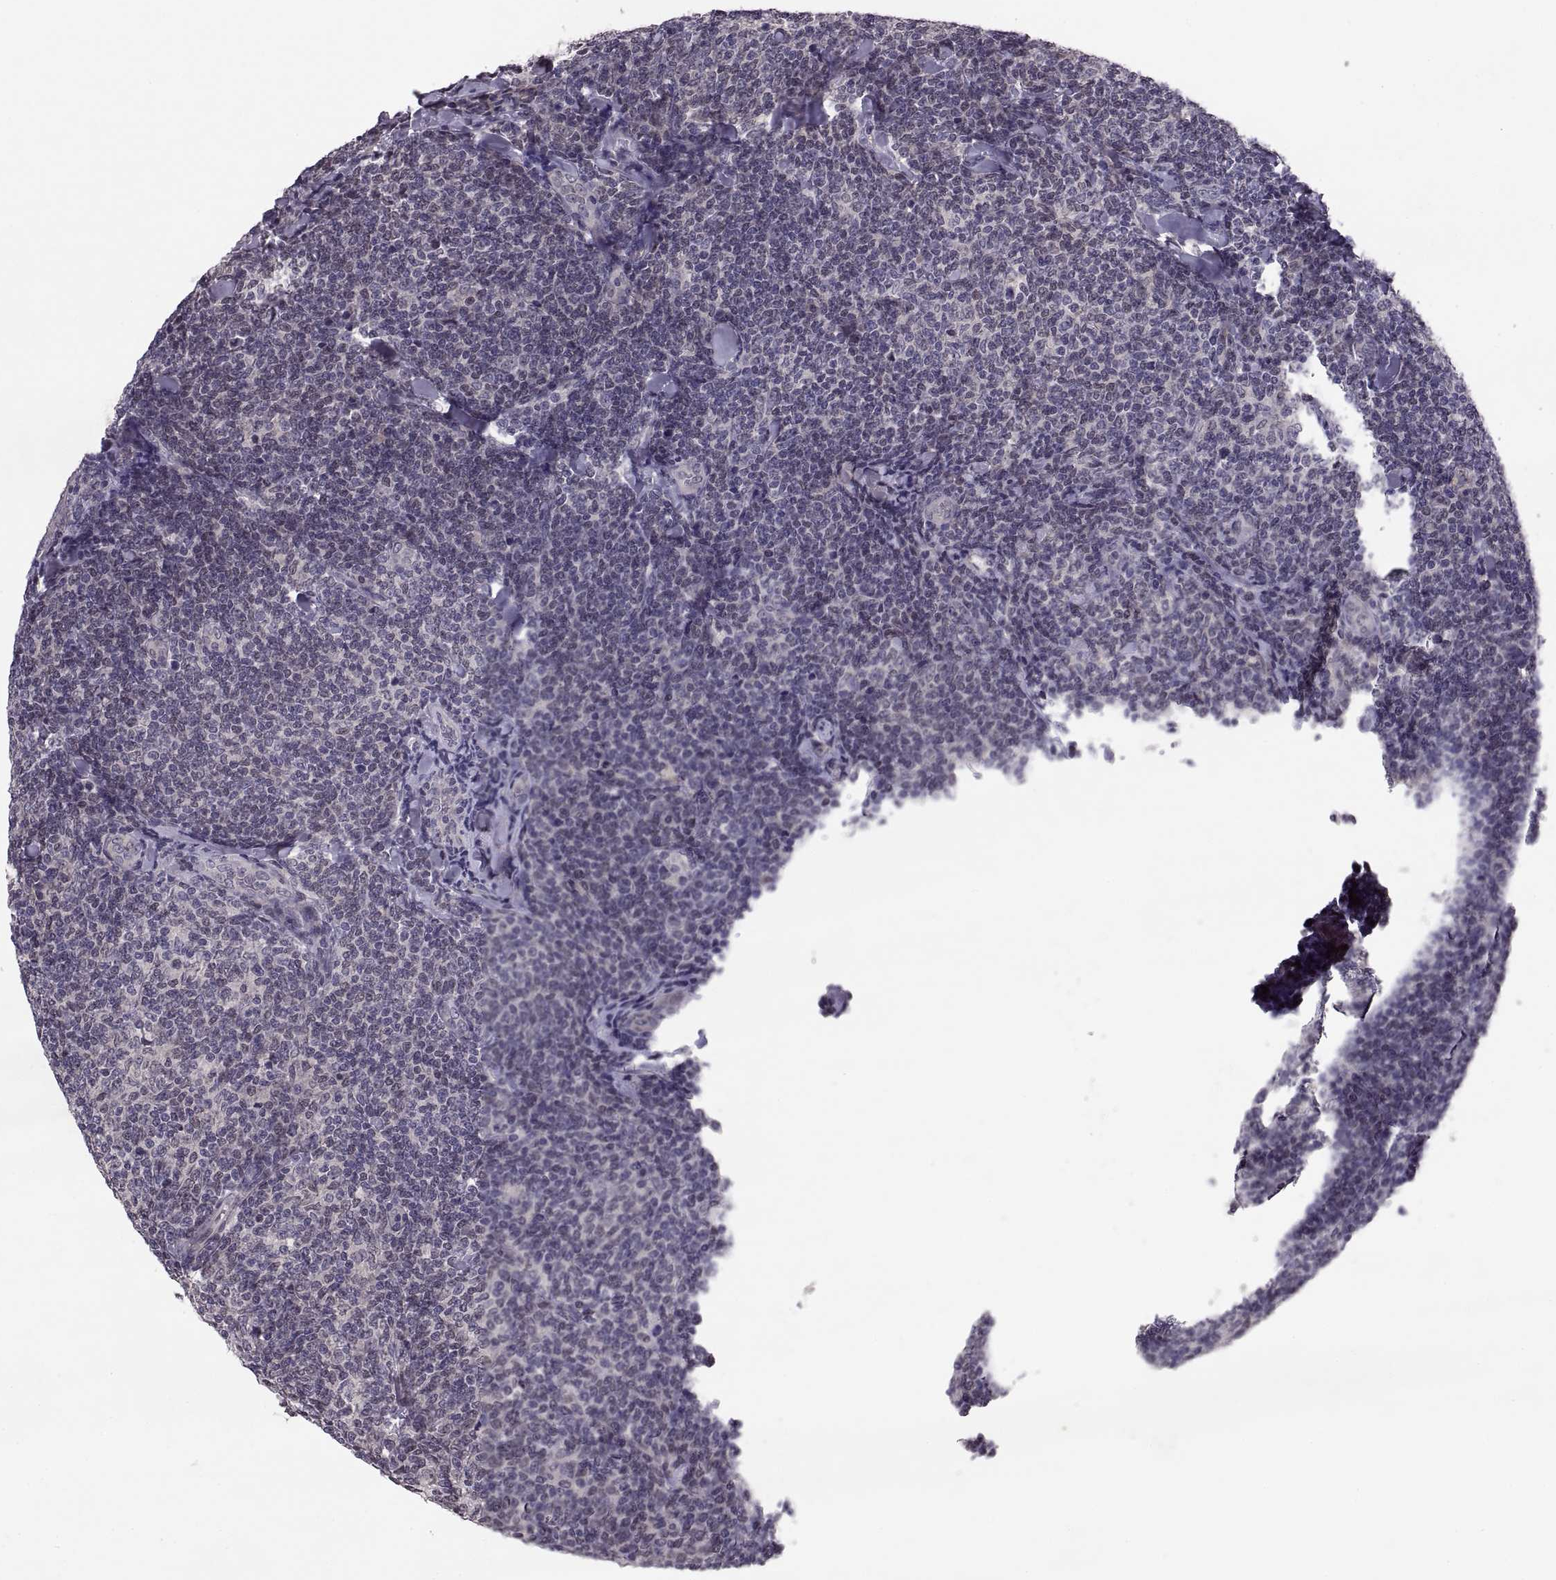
{"staining": {"intensity": "negative", "quantity": "none", "location": "none"}, "tissue": "lymphoma", "cell_type": "Tumor cells", "image_type": "cancer", "snomed": [{"axis": "morphology", "description": "Malignant lymphoma, non-Hodgkin's type, Low grade"}, {"axis": "topography", "description": "Lymph node"}], "caption": "There is no significant expression in tumor cells of lymphoma. The staining is performed using DAB (3,3'-diaminobenzidine) brown chromogen with nuclei counter-stained in using hematoxylin.", "gene": "PAX2", "patient": {"sex": "female", "age": 56}}